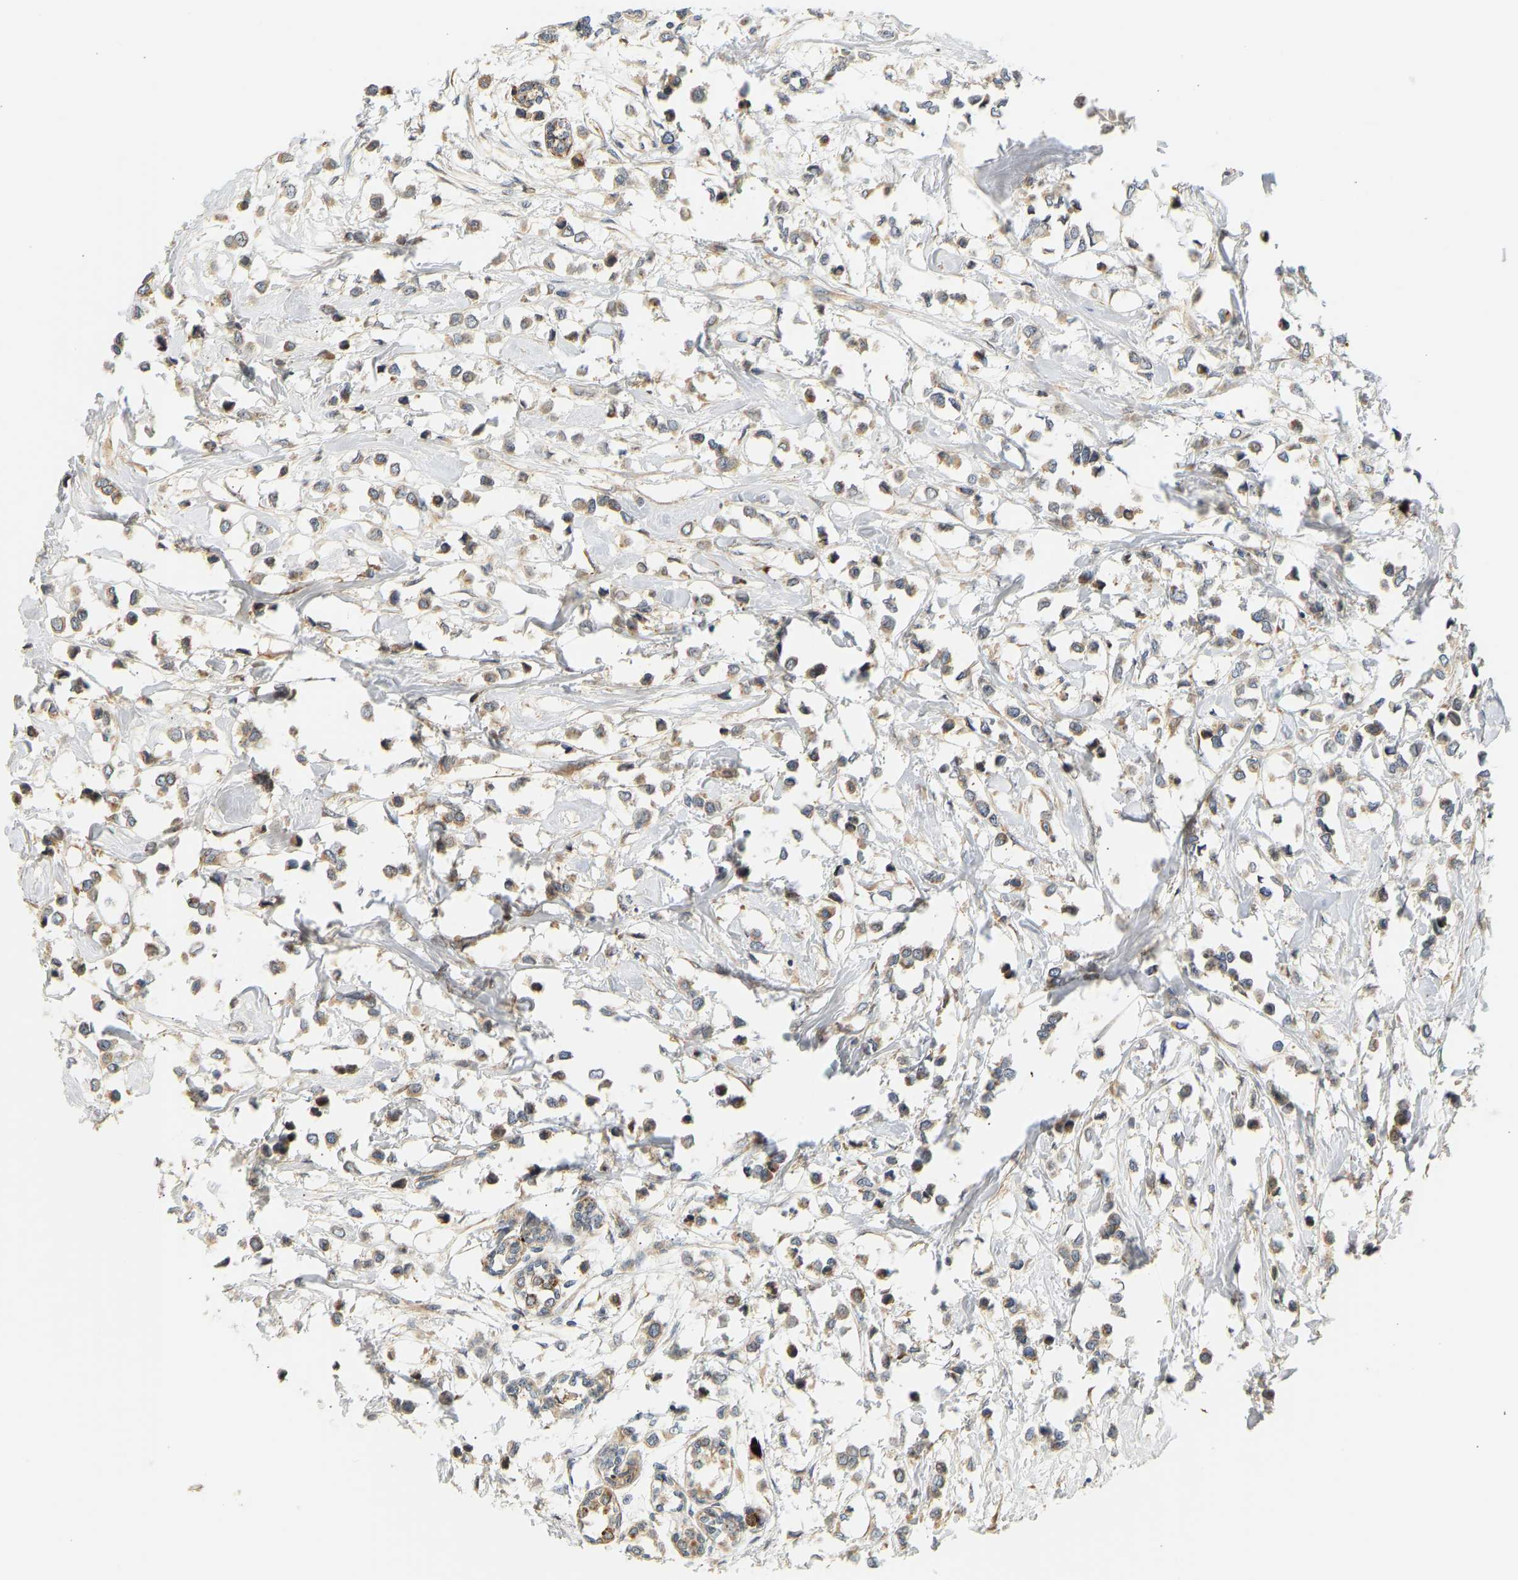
{"staining": {"intensity": "weak", "quantity": ">75%", "location": "cytoplasmic/membranous"}, "tissue": "breast cancer", "cell_type": "Tumor cells", "image_type": "cancer", "snomed": [{"axis": "morphology", "description": "Lobular carcinoma"}, {"axis": "topography", "description": "Breast"}], "caption": "Immunohistochemistry of human breast cancer (lobular carcinoma) demonstrates low levels of weak cytoplasmic/membranous positivity in about >75% of tumor cells. Nuclei are stained in blue.", "gene": "CEP57", "patient": {"sex": "female", "age": 51}}